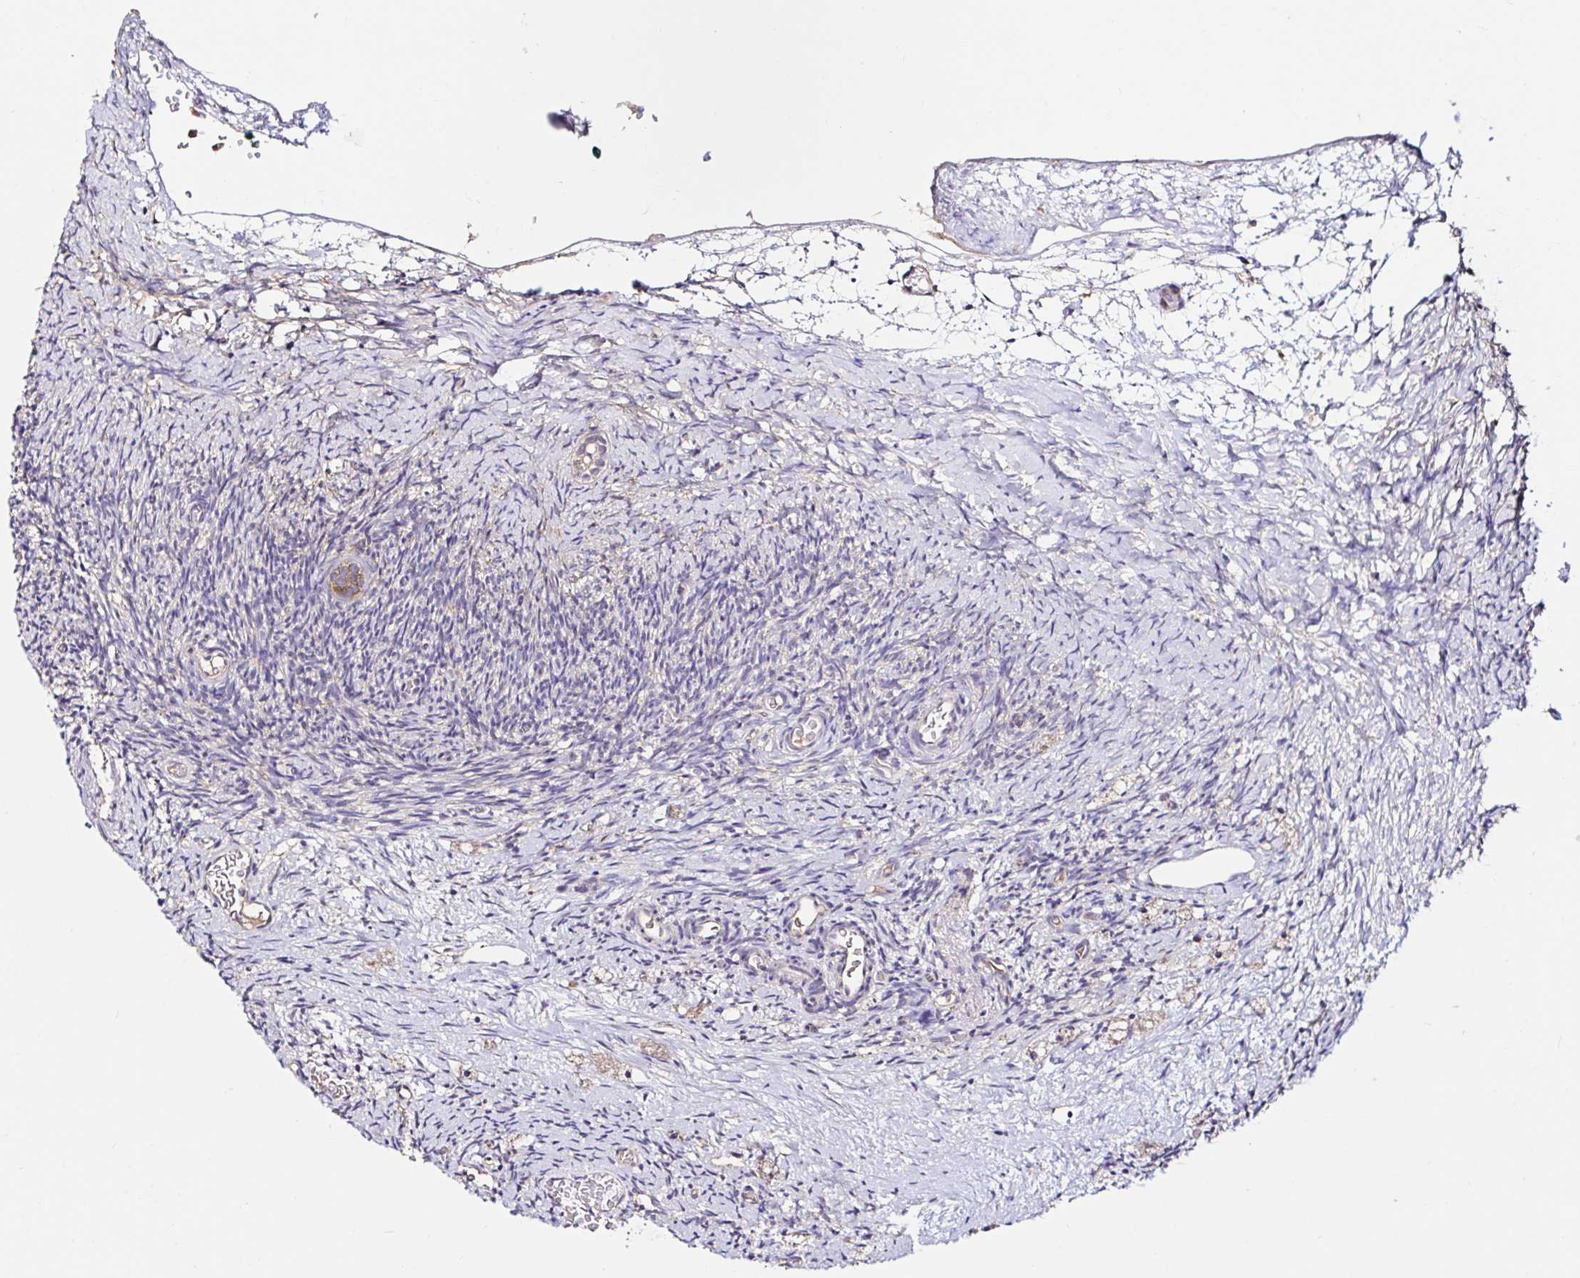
{"staining": {"intensity": "strong", "quantity": ">75%", "location": "cytoplasmic/membranous"}, "tissue": "ovary", "cell_type": "Follicle cells", "image_type": "normal", "snomed": [{"axis": "morphology", "description": "Normal tissue, NOS"}, {"axis": "topography", "description": "Ovary"}], "caption": "Unremarkable ovary reveals strong cytoplasmic/membranous staining in about >75% of follicle cells.", "gene": "RSRP1", "patient": {"sex": "female", "age": 39}}